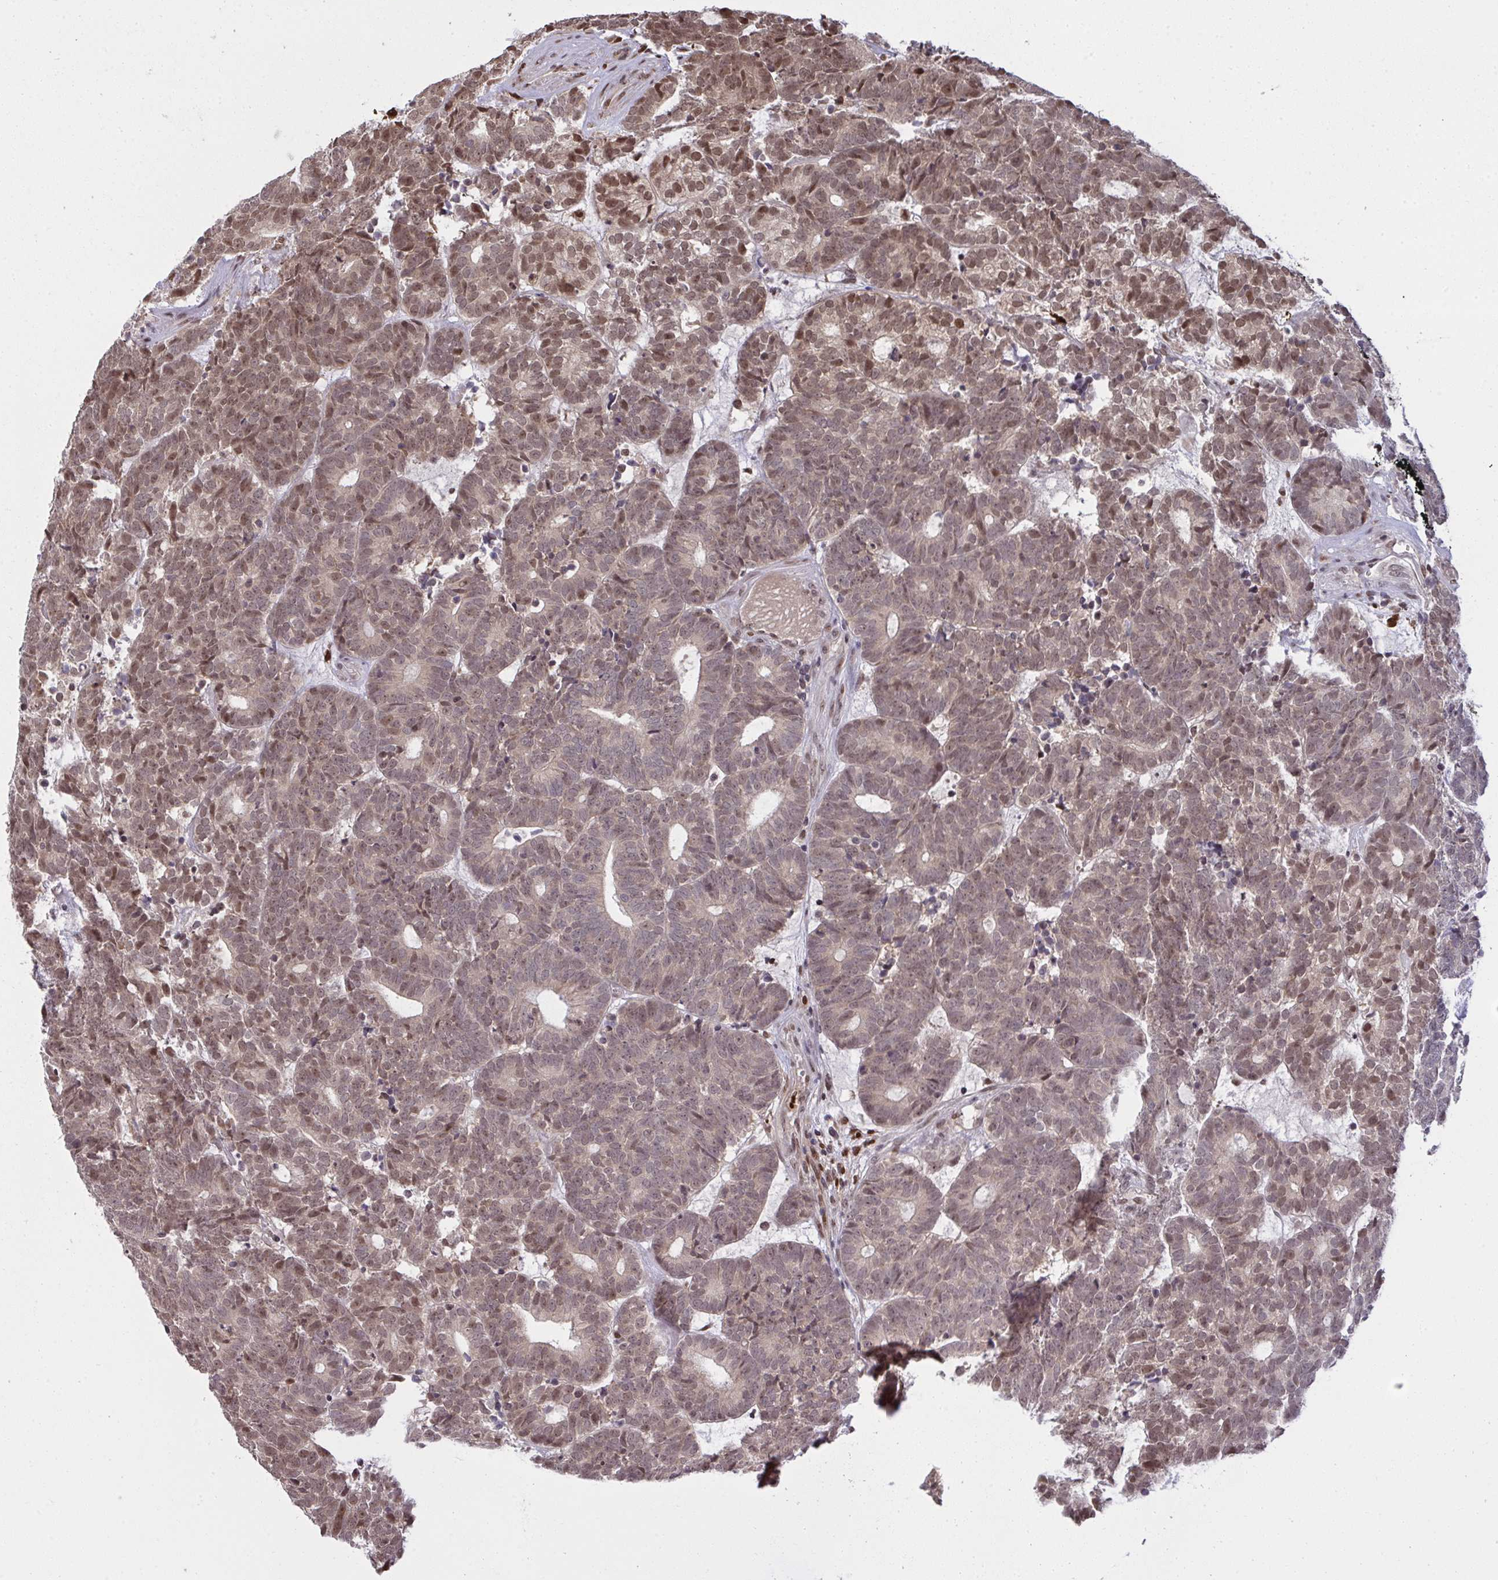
{"staining": {"intensity": "moderate", "quantity": ">75%", "location": "nuclear"}, "tissue": "head and neck cancer", "cell_type": "Tumor cells", "image_type": "cancer", "snomed": [{"axis": "morphology", "description": "Adenocarcinoma, NOS"}, {"axis": "topography", "description": "Head-Neck"}], "caption": "Brown immunohistochemical staining in head and neck cancer demonstrates moderate nuclear expression in approximately >75% of tumor cells.", "gene": "UXT", "patient": {"sex": "female", "age": 81}}